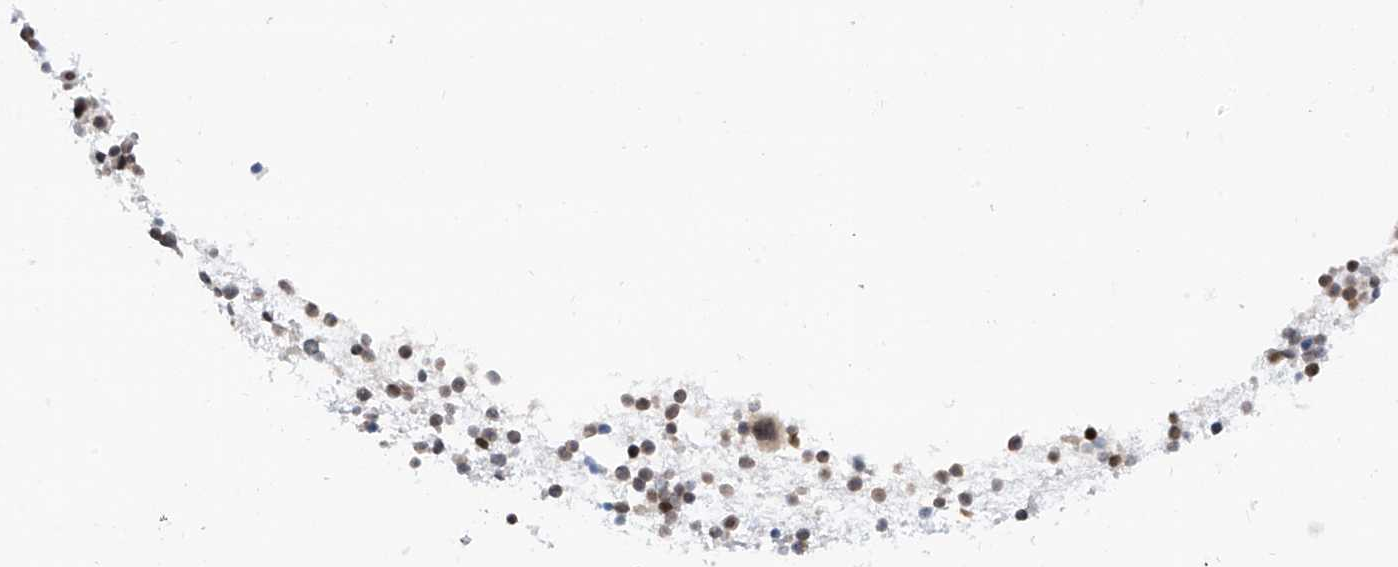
{"staining": {"intensity": "moderate", "quantity": "25%-75%", "location": "nuclear"}, "tissue": "bone marrow", "cell_type": "Hematopoietic cells", "image_type": "normal", "snomed": [{"axis": "morphology", "description": "Normal tissue, NOS"}, {"axis": "topography", "description": "Bone marrow"}], "caption": "Immunohistochemistry (DAB (3,3'-diaminobenzidine)) staining of normal bone marrow demonstrates moderate nuclear protein positivity in approximately 25%-75% of hematopoietic cells. Ihc stains the protein in brown and the nuclei are stained blue.", "gene": "C1orf131", "patient": {"sex": "male", "age": 54}}